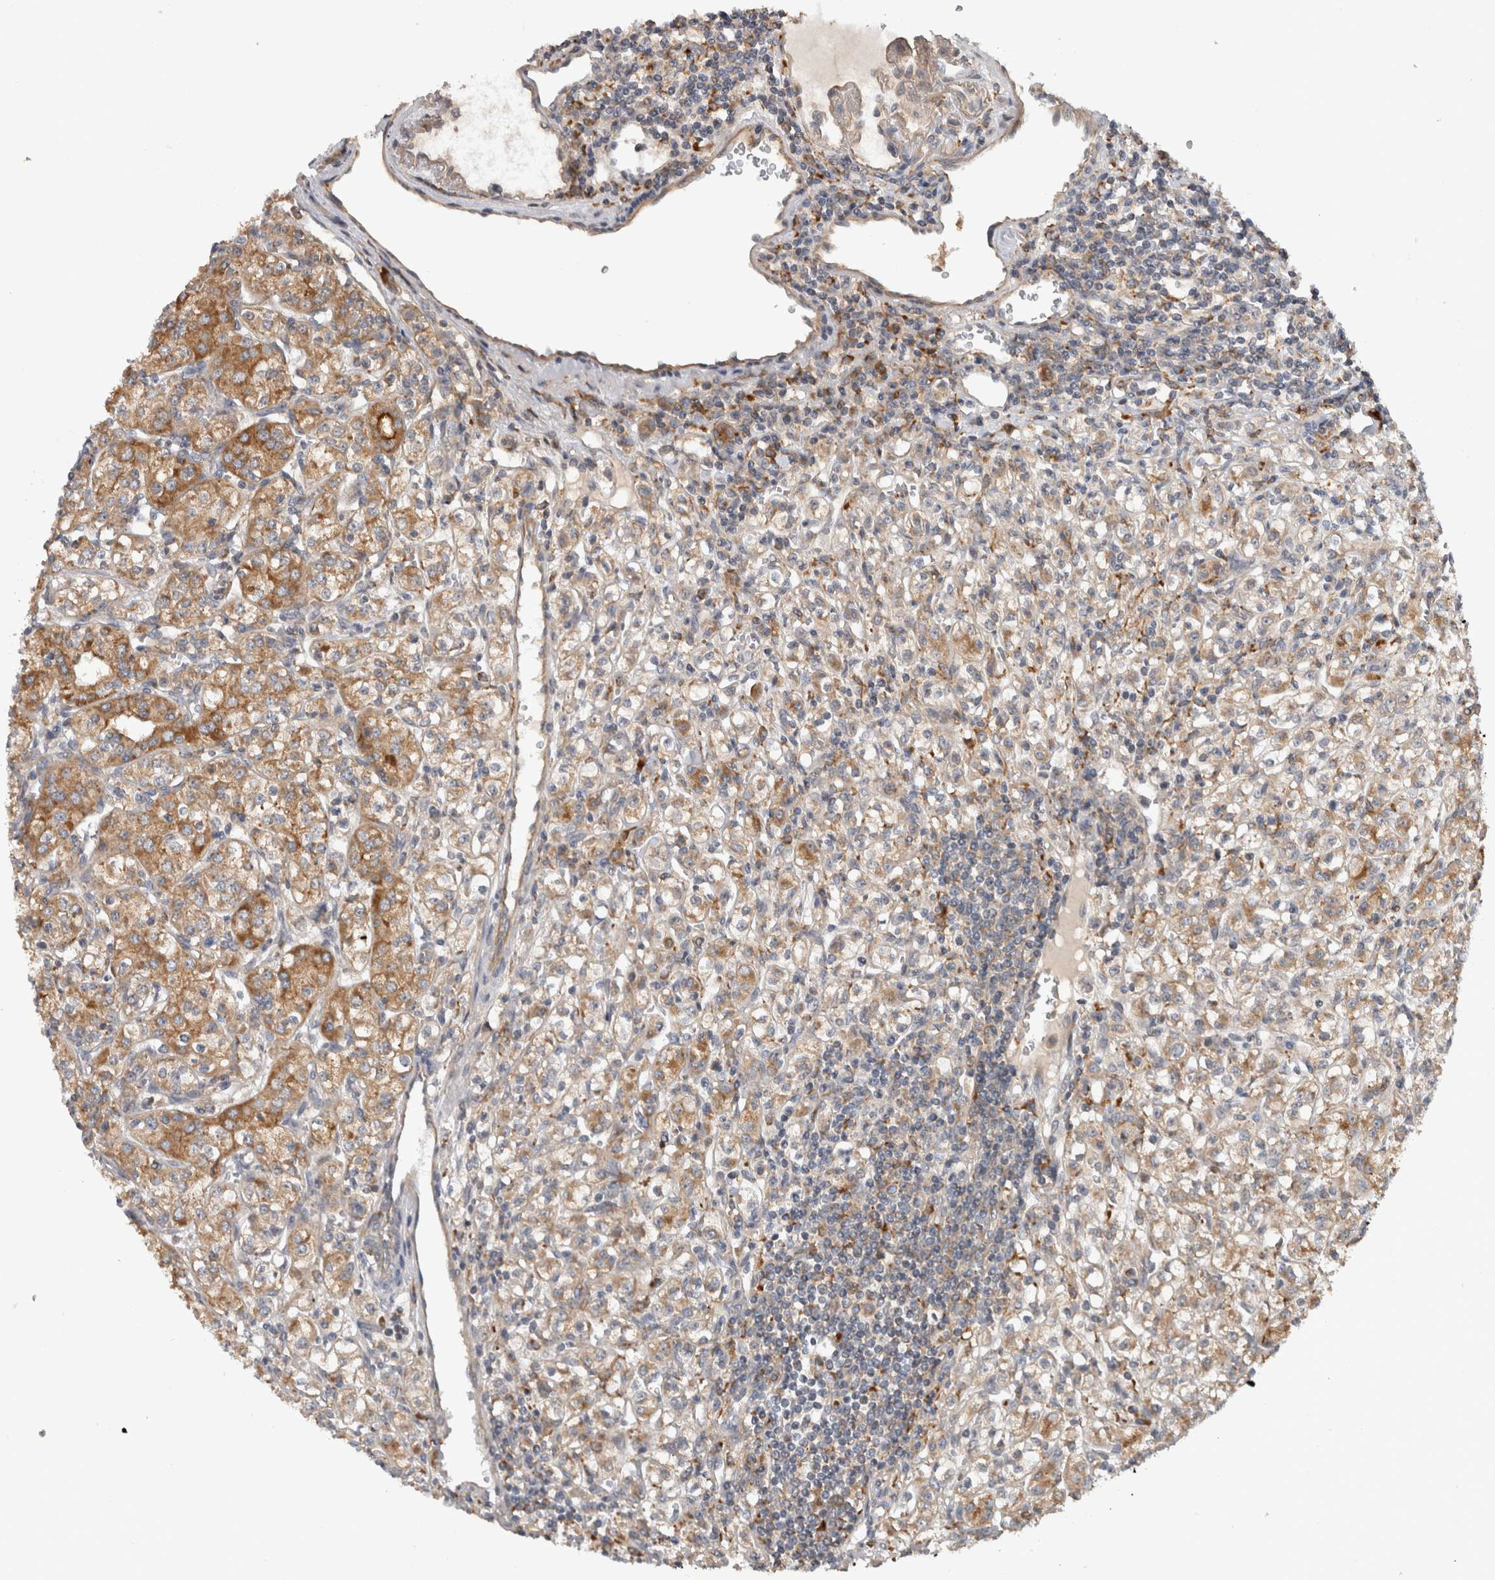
{"staining": {"intensity": "moderate", "quantity": ">75%", "location": "cytoplasmic/membranous"}, "tissue": "renal cancer", "cell_type": "Tumor cells", "image_type": "cancer", "snomed": [{"axis": "morphology", "description": "Adenocarcinoma, NOS"}, {"axis": "topography", "description": "Kidney"}], "caption": "There is medium levels of moderate cytoplasmic/membranous positivity in tumor cells of renal cancer (adenocarcinoma), as demonstrated by immunohistochemical staining (brown color).", "gene": "ADGRL3", "patient": {"sex": "male", "age": 77}}